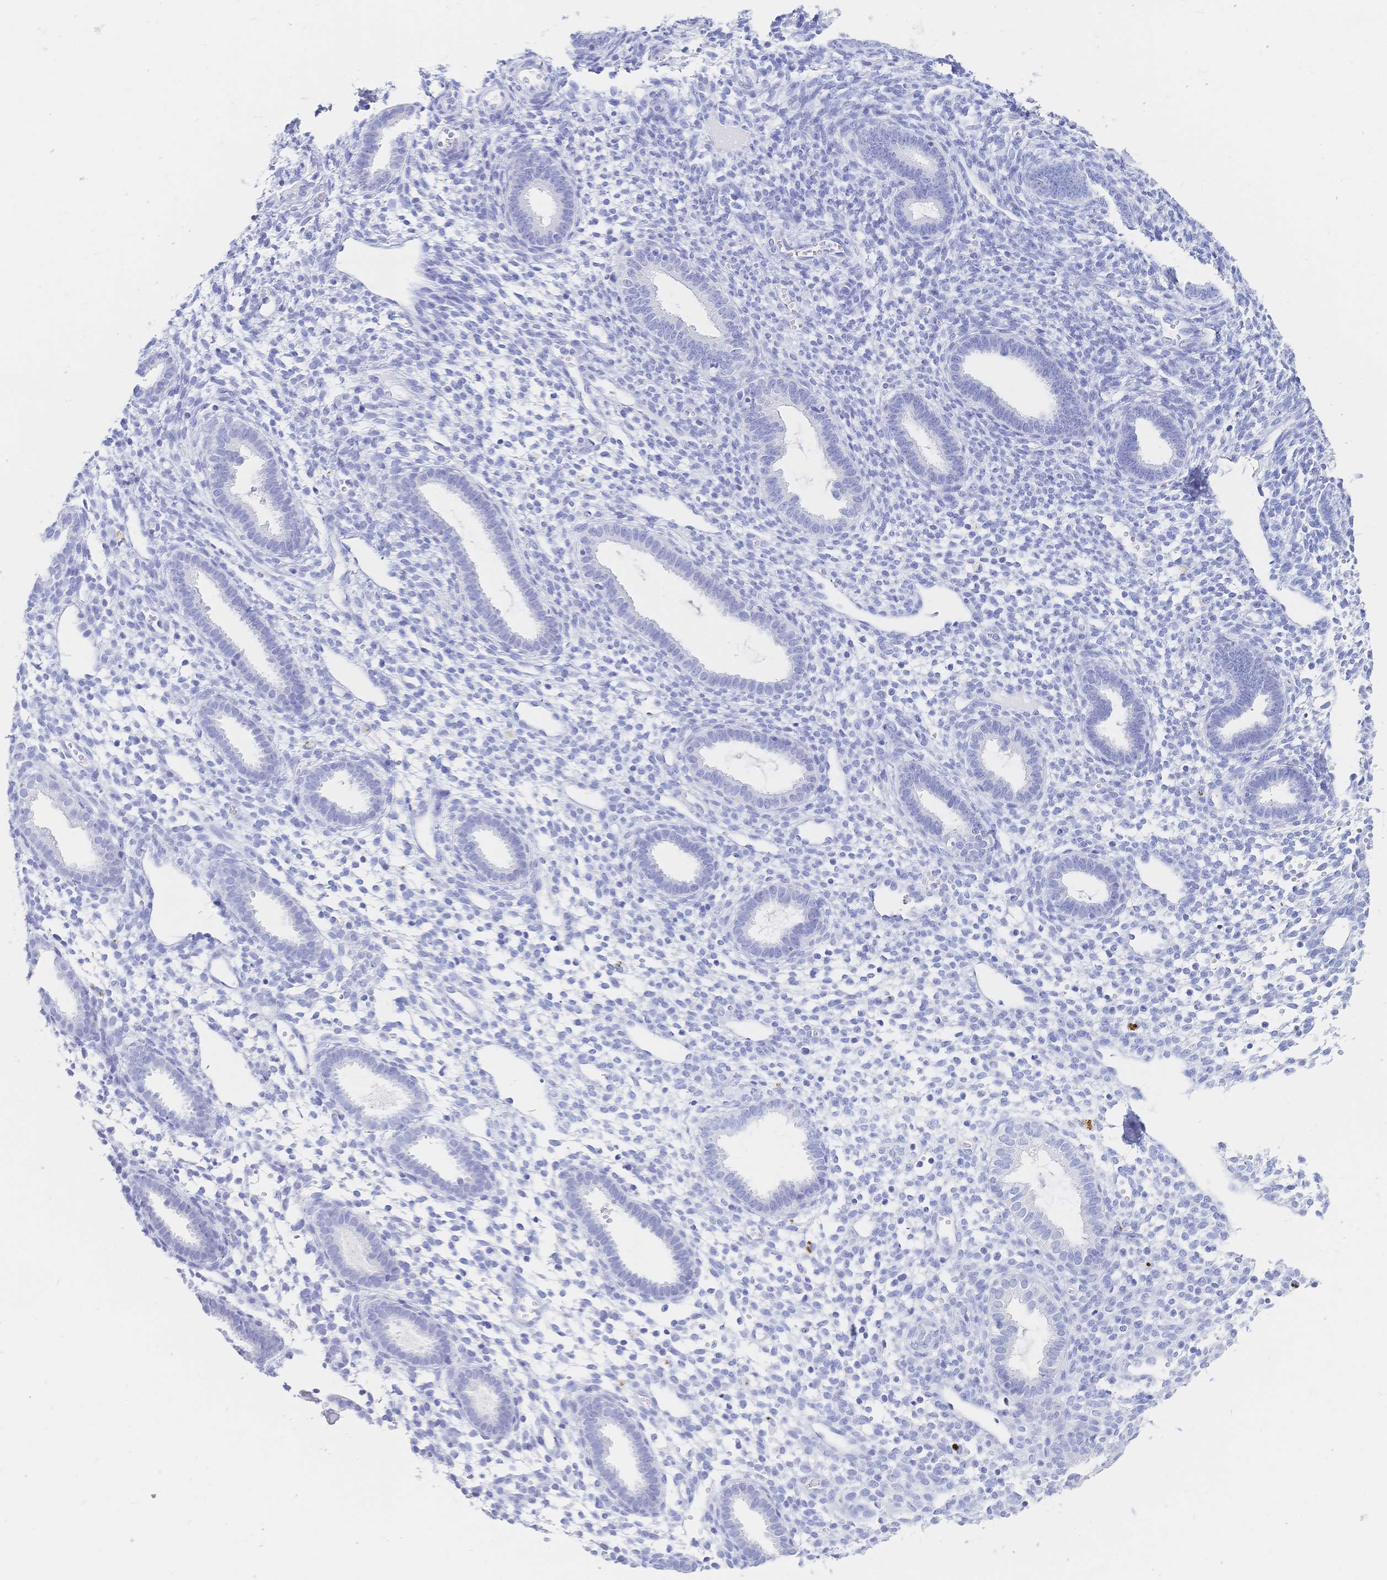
{"staining": {"intensity": "negative", "quantity": "none", "location": "none"}, "tissue": "endometrium", "cell_type": "Cells in endometrial stroma", "image_type": "normal", "snomed": [{"axis": "morphology", "description": "Normal tissue, NOS"}, {"axis": "topography", "description": "Endometrium"}], "caption": "A high-resolution image shows immunohistochemistry (IHC) staining of benign endometrium, which demonstrates no significant positivity in cells in endometrial stroma.", "gene": "MEP1B", "patient": {"sex": "female", "age": 36}}